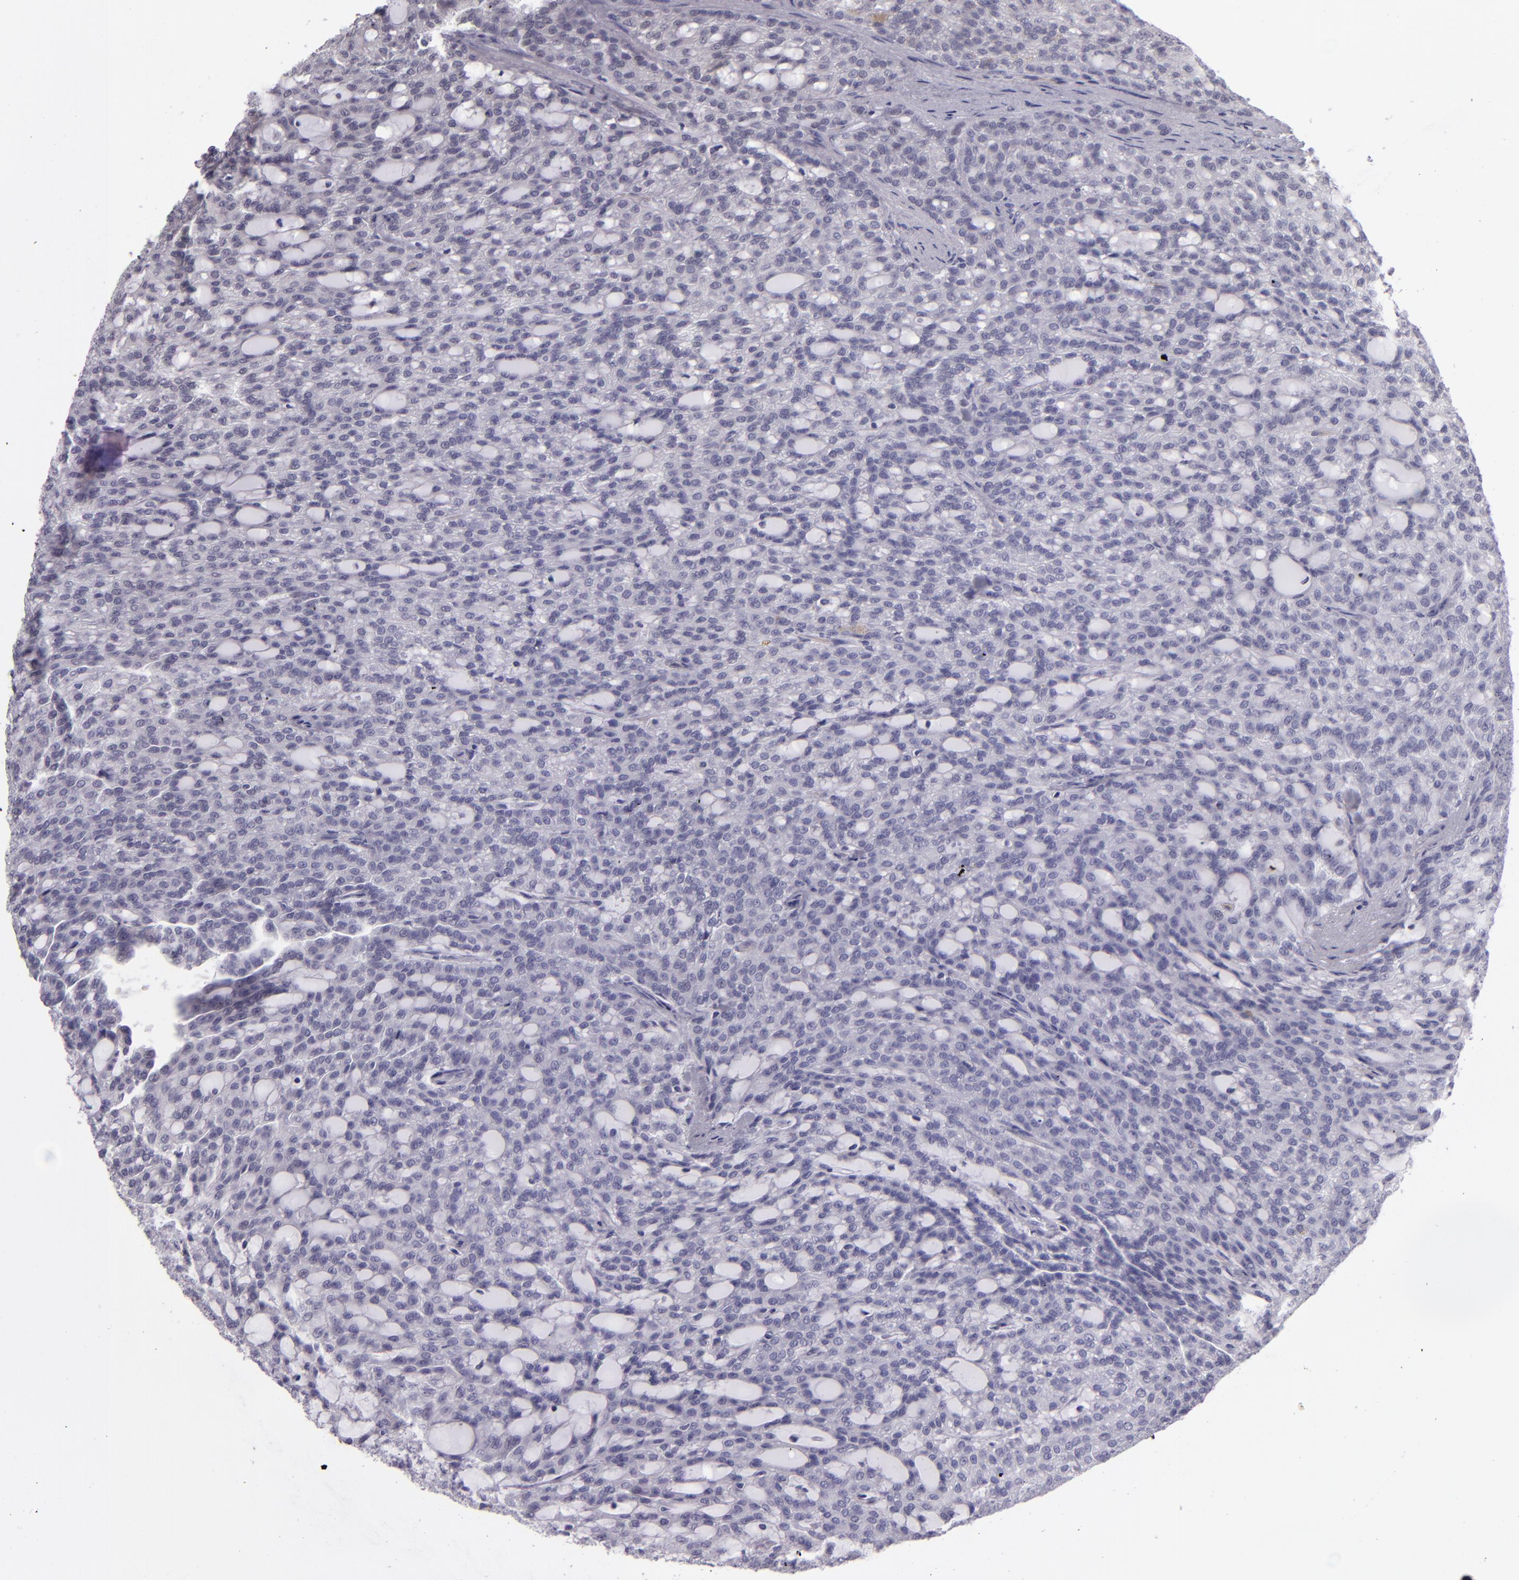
{"staining": {"intensity": "negative", "quantity": "none", "location": "none"}, "tissue": "renal cancer", "cell_type": "Tumor cells", "image_type": "cancer", "snomed": [{"axis": "morphology", "description": "Adenocarcinoma, NOS"}, {"axis": "topography", "description": "Kidney"}], "caption": "Tumor cells are negative for protein expression in human renal cancer. (DAB (3,3'-diaminobenzidine) immunohistochemistry, high magnification).", "gene": "SNCB", "patient": {"sex": "male", "age": 63}}